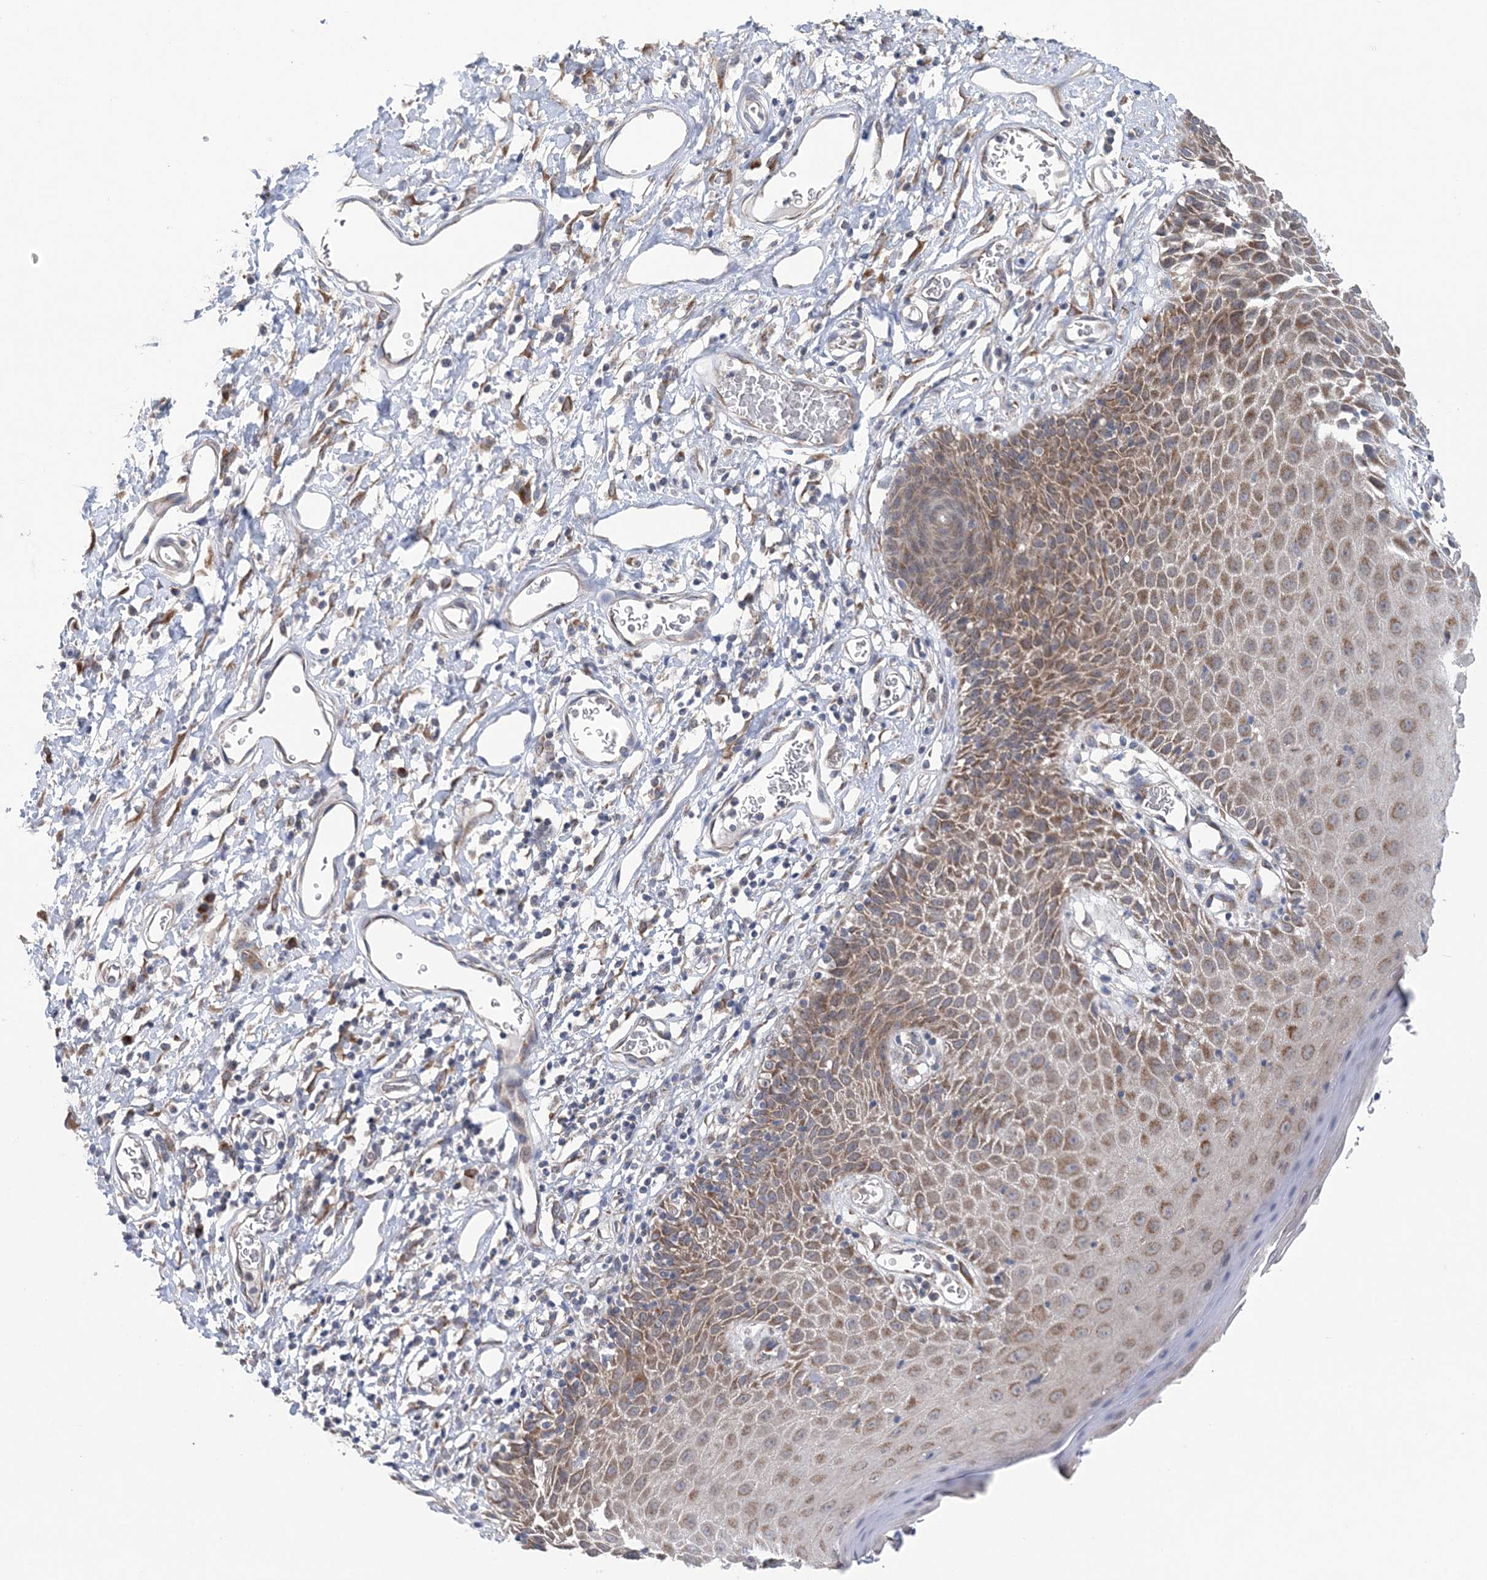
{"staining": {"intensity": "moderate", "quantity": ">75%", "location": "cytoplasmic/membranous"}, "tissue": "skin", "cell_type": "Epidermal cells", "image_type": "normal", "snomed": [{"axis": "morphology", "description": "Normal tissue, NOS"}, {"axis": "topography", "description": "Vulva"}], "caption": "An image of human skin stained for a protein exhibits moderate cytoplasmic/membranous brown staining in epidermal cells. The staining was performed using DAB to visualize the protein expression in brown, while the nuclei were stained in blue with hematoxylin (Magnification: 20x).", "gene": "COPE", "patient": {"sex": "female", "age": 68}}